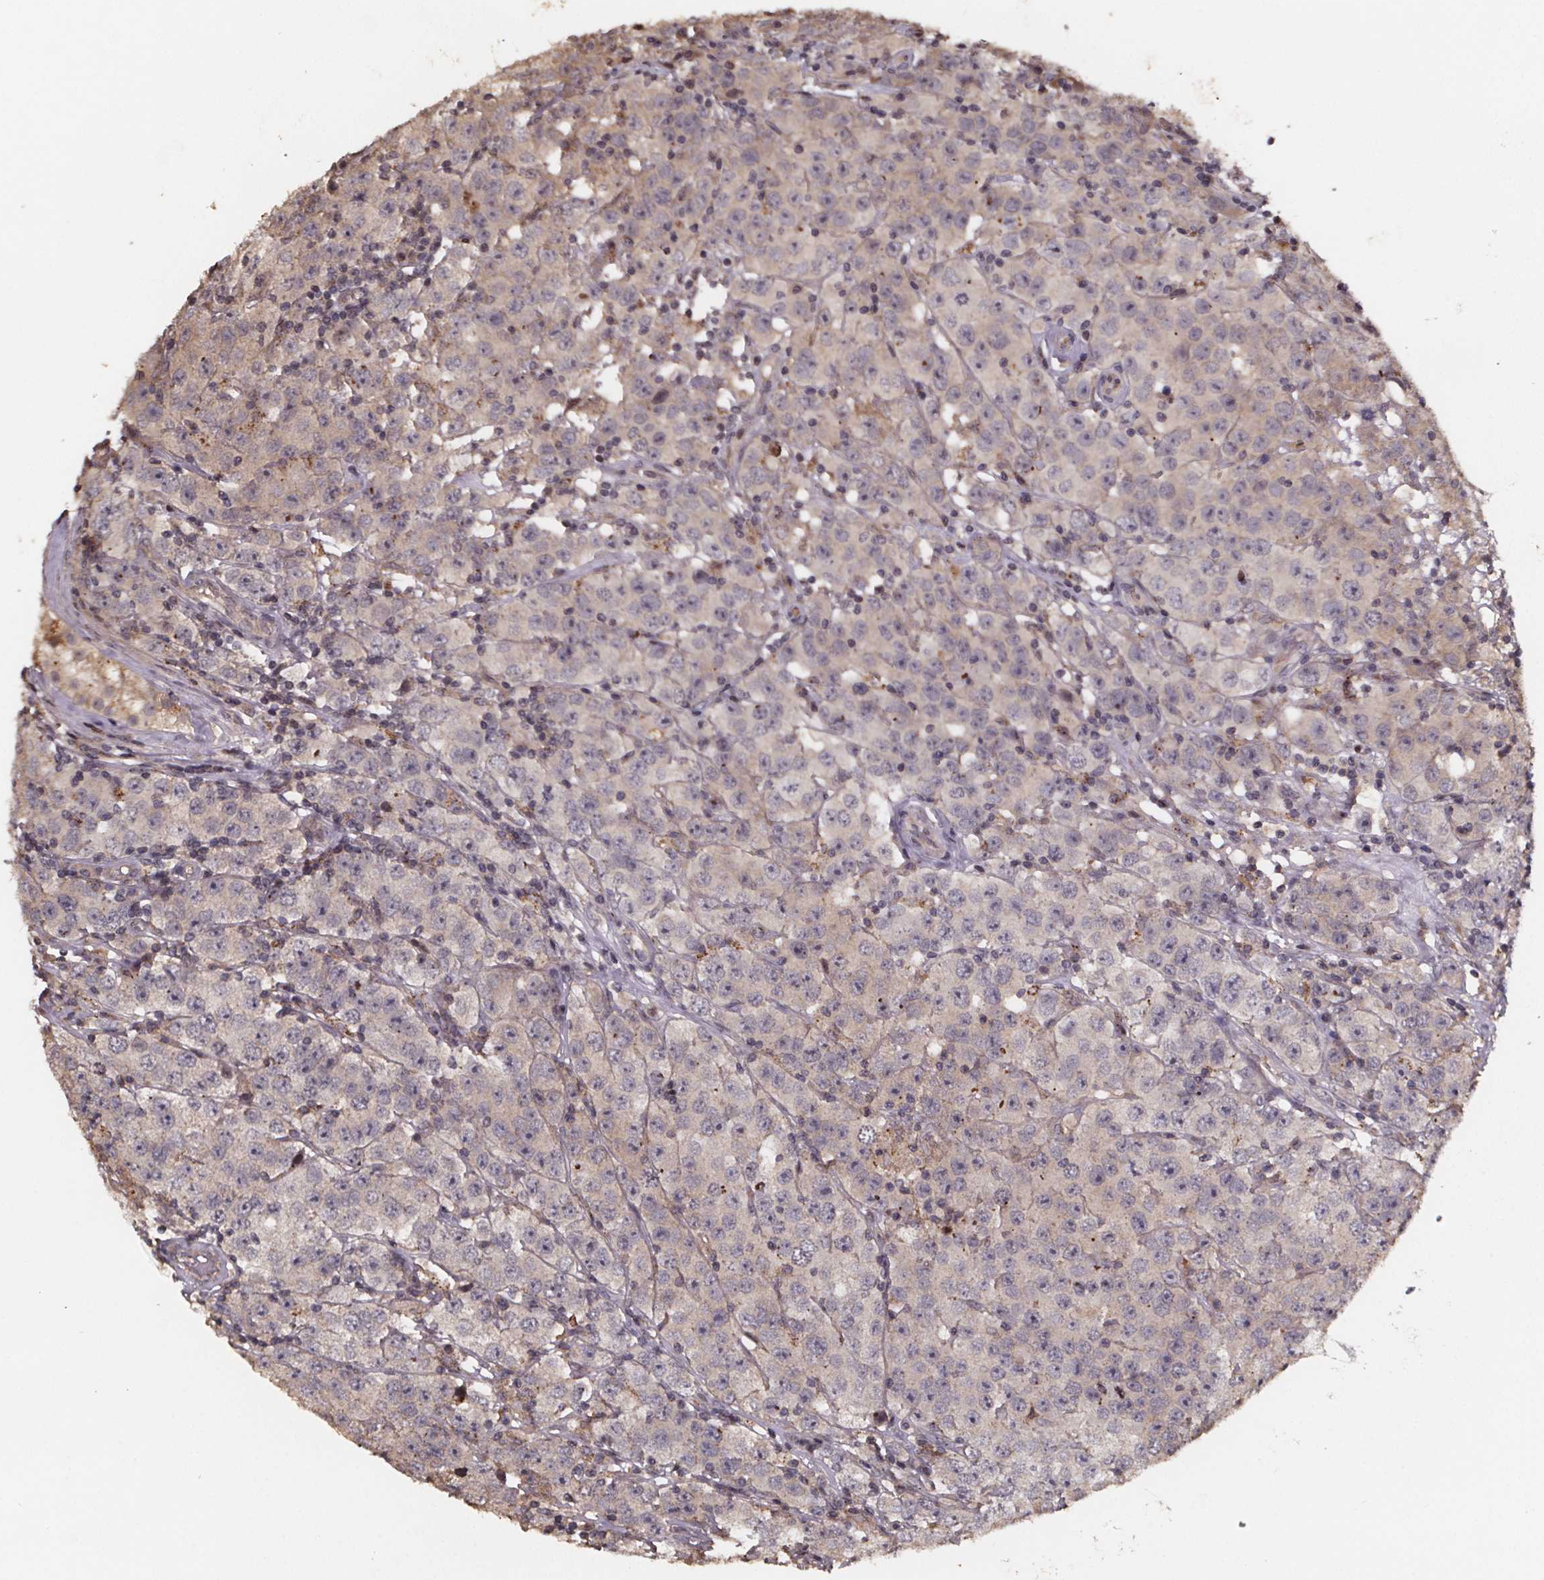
{"staining": {"intensity": "moderate", "quantity": "<25%", "location": "cytoplasmic/membranous"}, "tissue": "testis cancer", "cell_type": "Tumor cells", "image_type": "cancer", "snomed": [{"axis": "morphology", "description": "Seminoma, NOS"}, {"axis": "topography", "description": "Testis"}], "caption": "Immunohistochemical staining of testis cancer (seminoma) displays low levels of moderate cytoplasmic/membranous protein positivity in approximately <25% of tumor cells.", "gene": "ZNF879", "patient": {"sex": "male", "age": 52}}